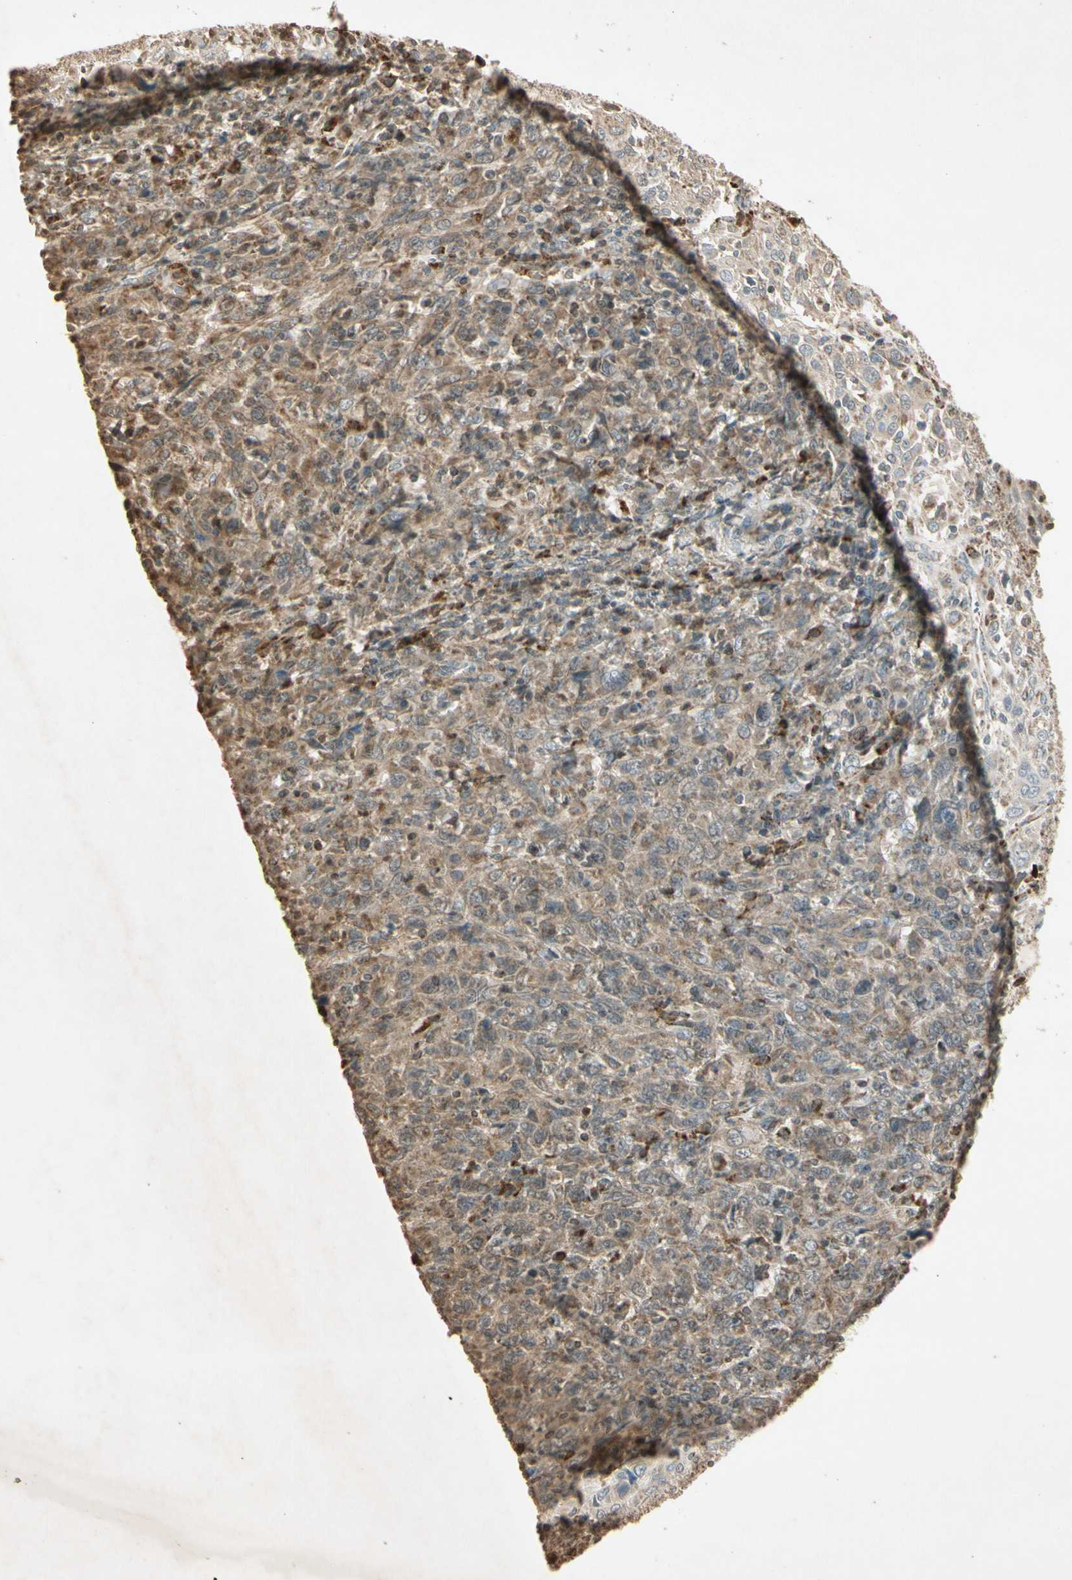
{"staining": {"intensity": "weak", "quantity": ">75%", "location": "cytoplasmic/membranous"}, "tissue": "cervical cancer", "cell_type": "Tumor cells", "image_type": "cancer", "snomed": [{"axis": "morphology", "description": "Squamous cell carcinoma, NOS"}, {"axis": "topography", "description": "Cervix"}], "caption": "Cervical squamous cell carcinoma stained with a protein marker reveals weak staining in tumor cells.", "gene": "PRDX5", "patient": {"sex": "female", "age": 46}}